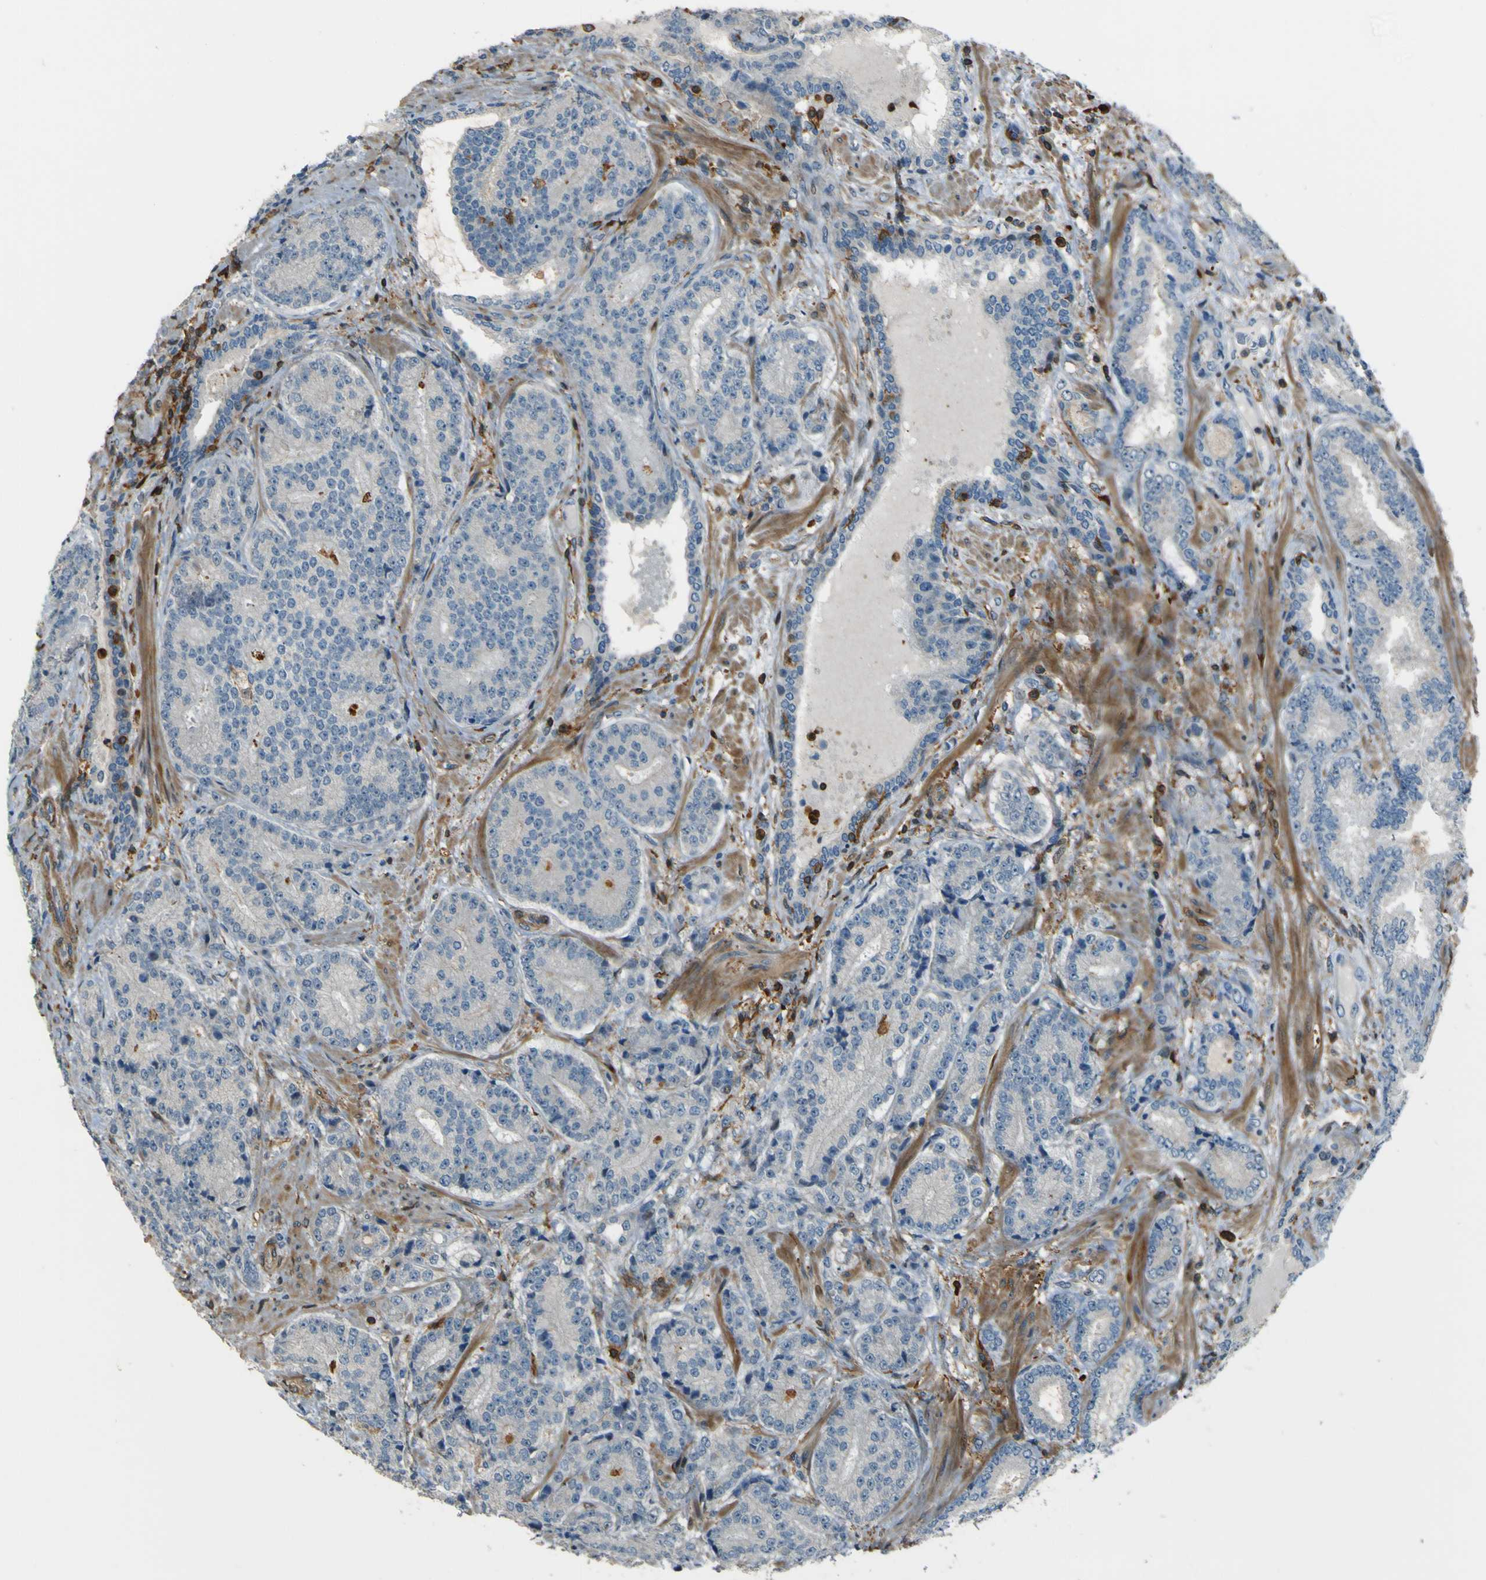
{"staining": {"intensity": "negative", "quantity": "none", "location": "none"}, "tissue": "prostate cancer", "cell_type": "Tumor cells", "image_type": "cancer", "snomed": [{"axis": "morphology", "description": "Adenocarcinoma, High grade"}, {"axis": "topography", "description": "Prostate"}], "caption": "Human prostate adenocarcinoma (high-grade) stained for a protein using immunohistochemistry (IHC) exhibits no staining in tumor cells.", "gene": "PCDHB5", "patient": {"sex": "male", "age": 61}}